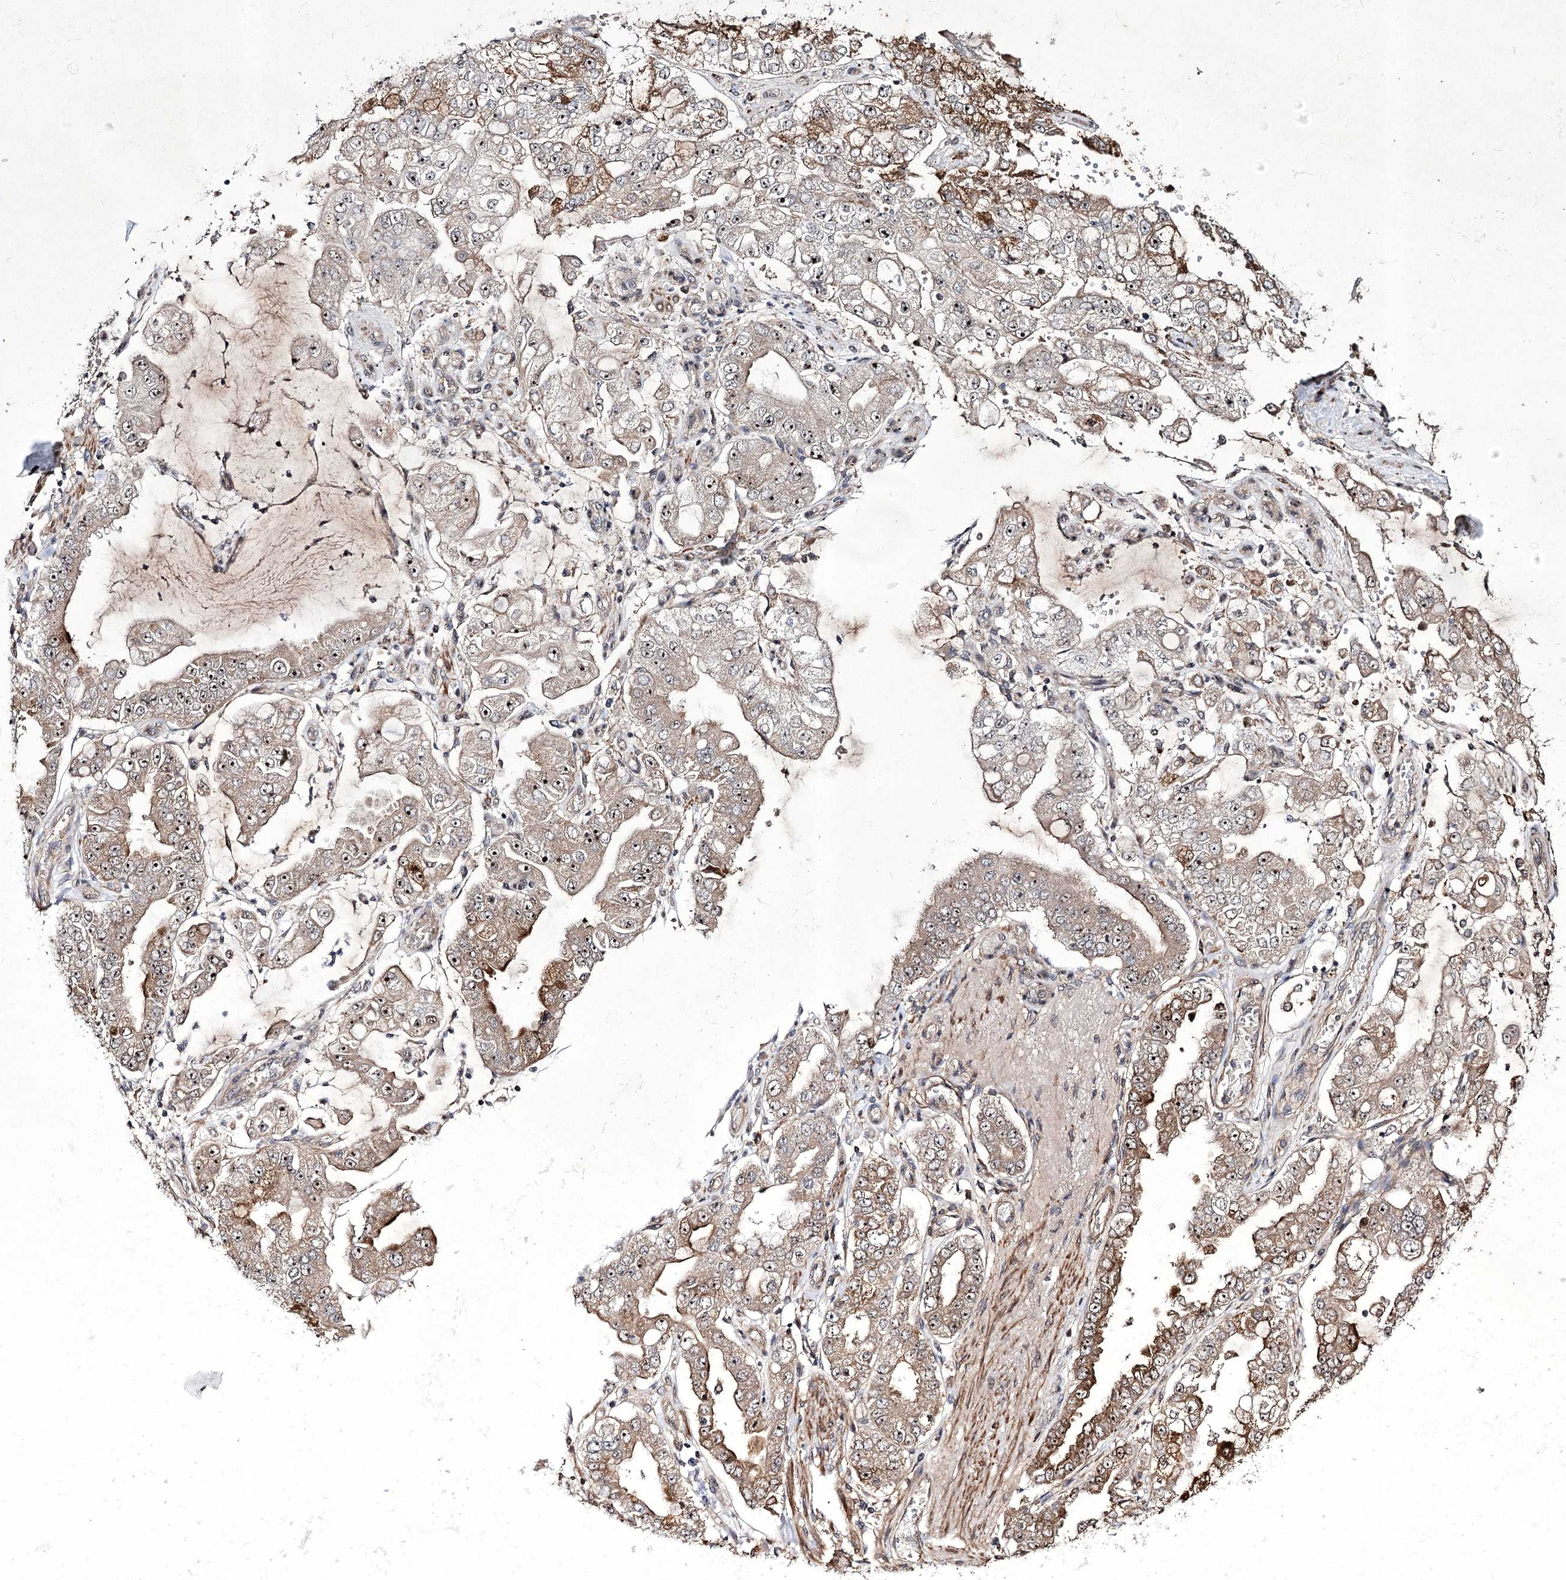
{"staining": {"intensity": "moderate", "quantity": "25%-75%", "location": "cytoplasmic/membranous,nuclear"}, "tissue": "stomach cancer", "cell_type": "Tumor cells", "image_type": "cancer", "snomed": [{"axis": "morphology", "description": "Adenocarcinoma, NOS"}, {"axis": "topography", "description": "Stomach"}], "caption": "The photomicrograph reveals staining of stomach cancer, revealing moderate cytoplasmic/membranous and nuclear protein expression (brown color) within tumor cells.", "gene": "CCDC59", "patient": {"sex": "male", "age": 76}}